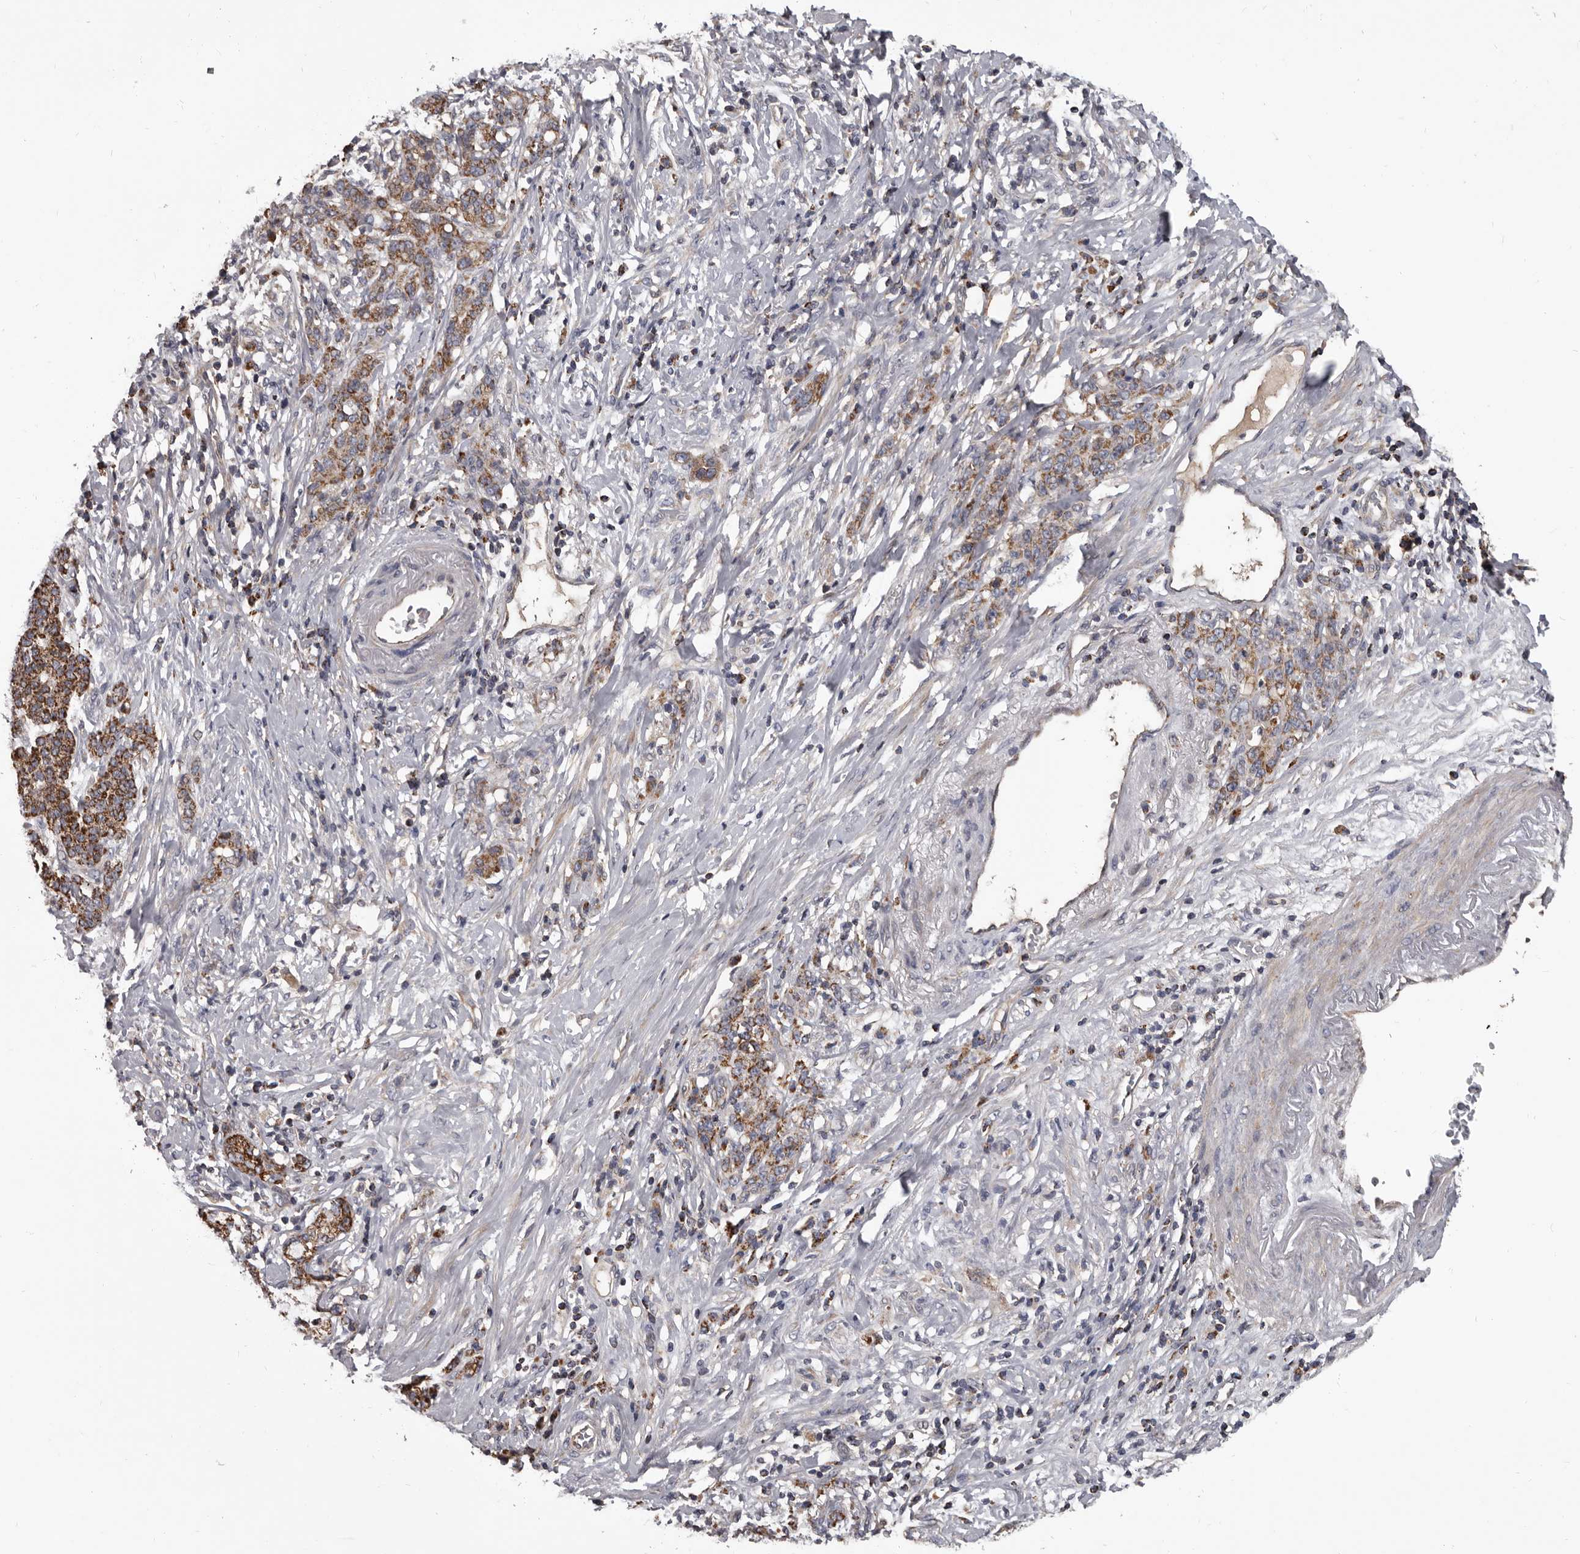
{"staining": {"intensity": "strong", "quantity": ">75%", "location": "cytoplasmic/membranous"}, "tissue": "stomach cancer", "cell_type": "Tumor cells", "image_type": "cancer", "snomed": [{"axis": "morphology", "description": "Adenocarcinoma, NOS"}, {"axis": "topography", "description": "Stomach, lower"}], "caption": "Protein positivity by IHC exhibits strong cytoplasmic/membranous positivity in approximately >75% of tumor cells in stomach cancer.", "gene": "ALDH5A1", "patient": {"sex": "male", "age": 88}}